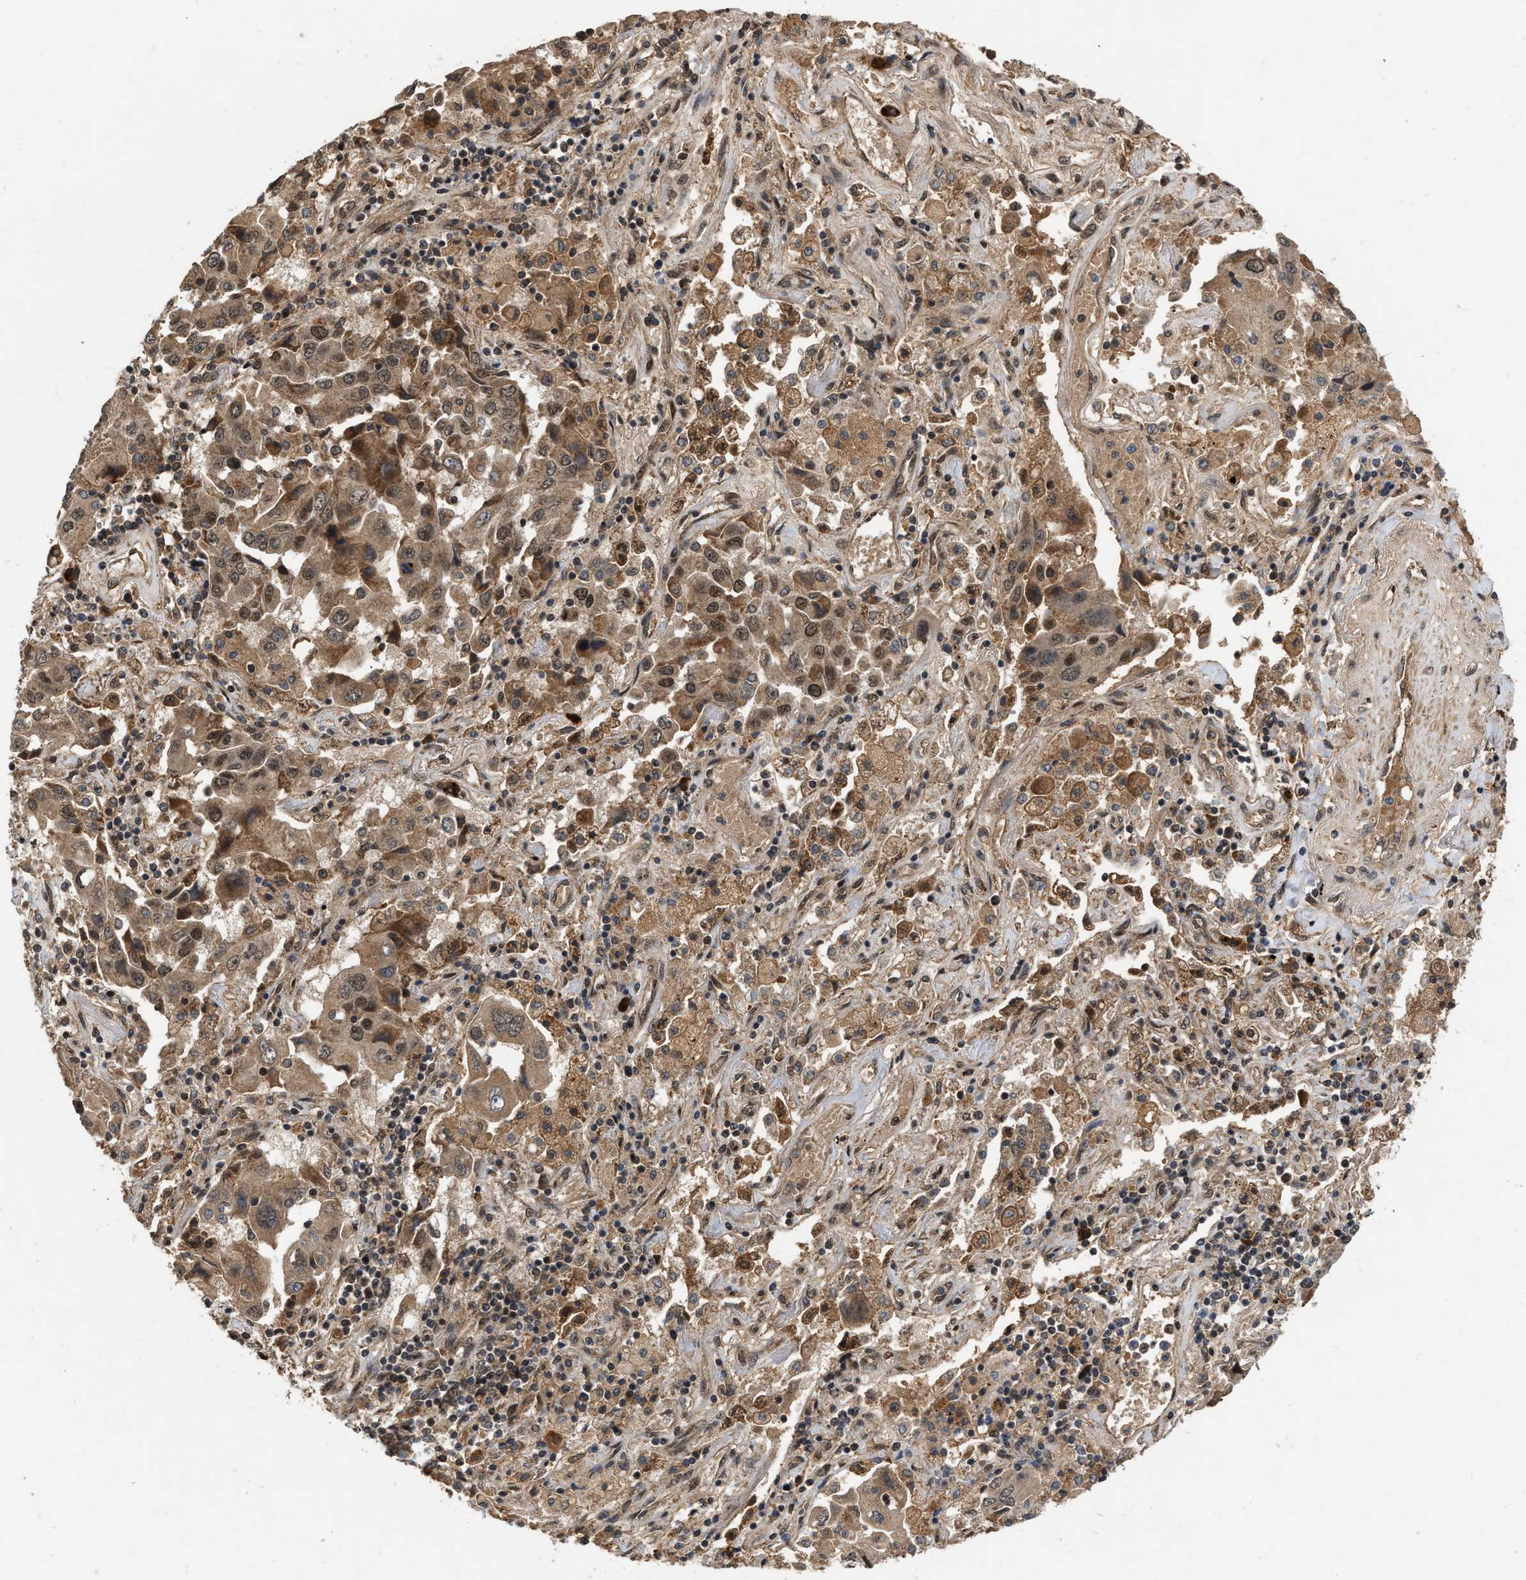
{"staining": {"intensity": "weak", "quantity": ">75%", "location": "cytoplasmic/membranous,nuclear"}, "tissue": "lung cancer", "cell_type": "Tumor cells", "image_type": "cancer", "snomed": [{"axis": "morphology", "description": "Adenocarcinoma, NOS"}, {"axis": "topography", "description": "Lung"}], "caption": "The immunohistochemical stain shows weak cytoplasmic/membranous and nuclear positivity in tumor cells of lung cancer (adenocarcinoma) tissue.", "gene": "RUSC2", "patient": {"sex": "female", "age": 65}}